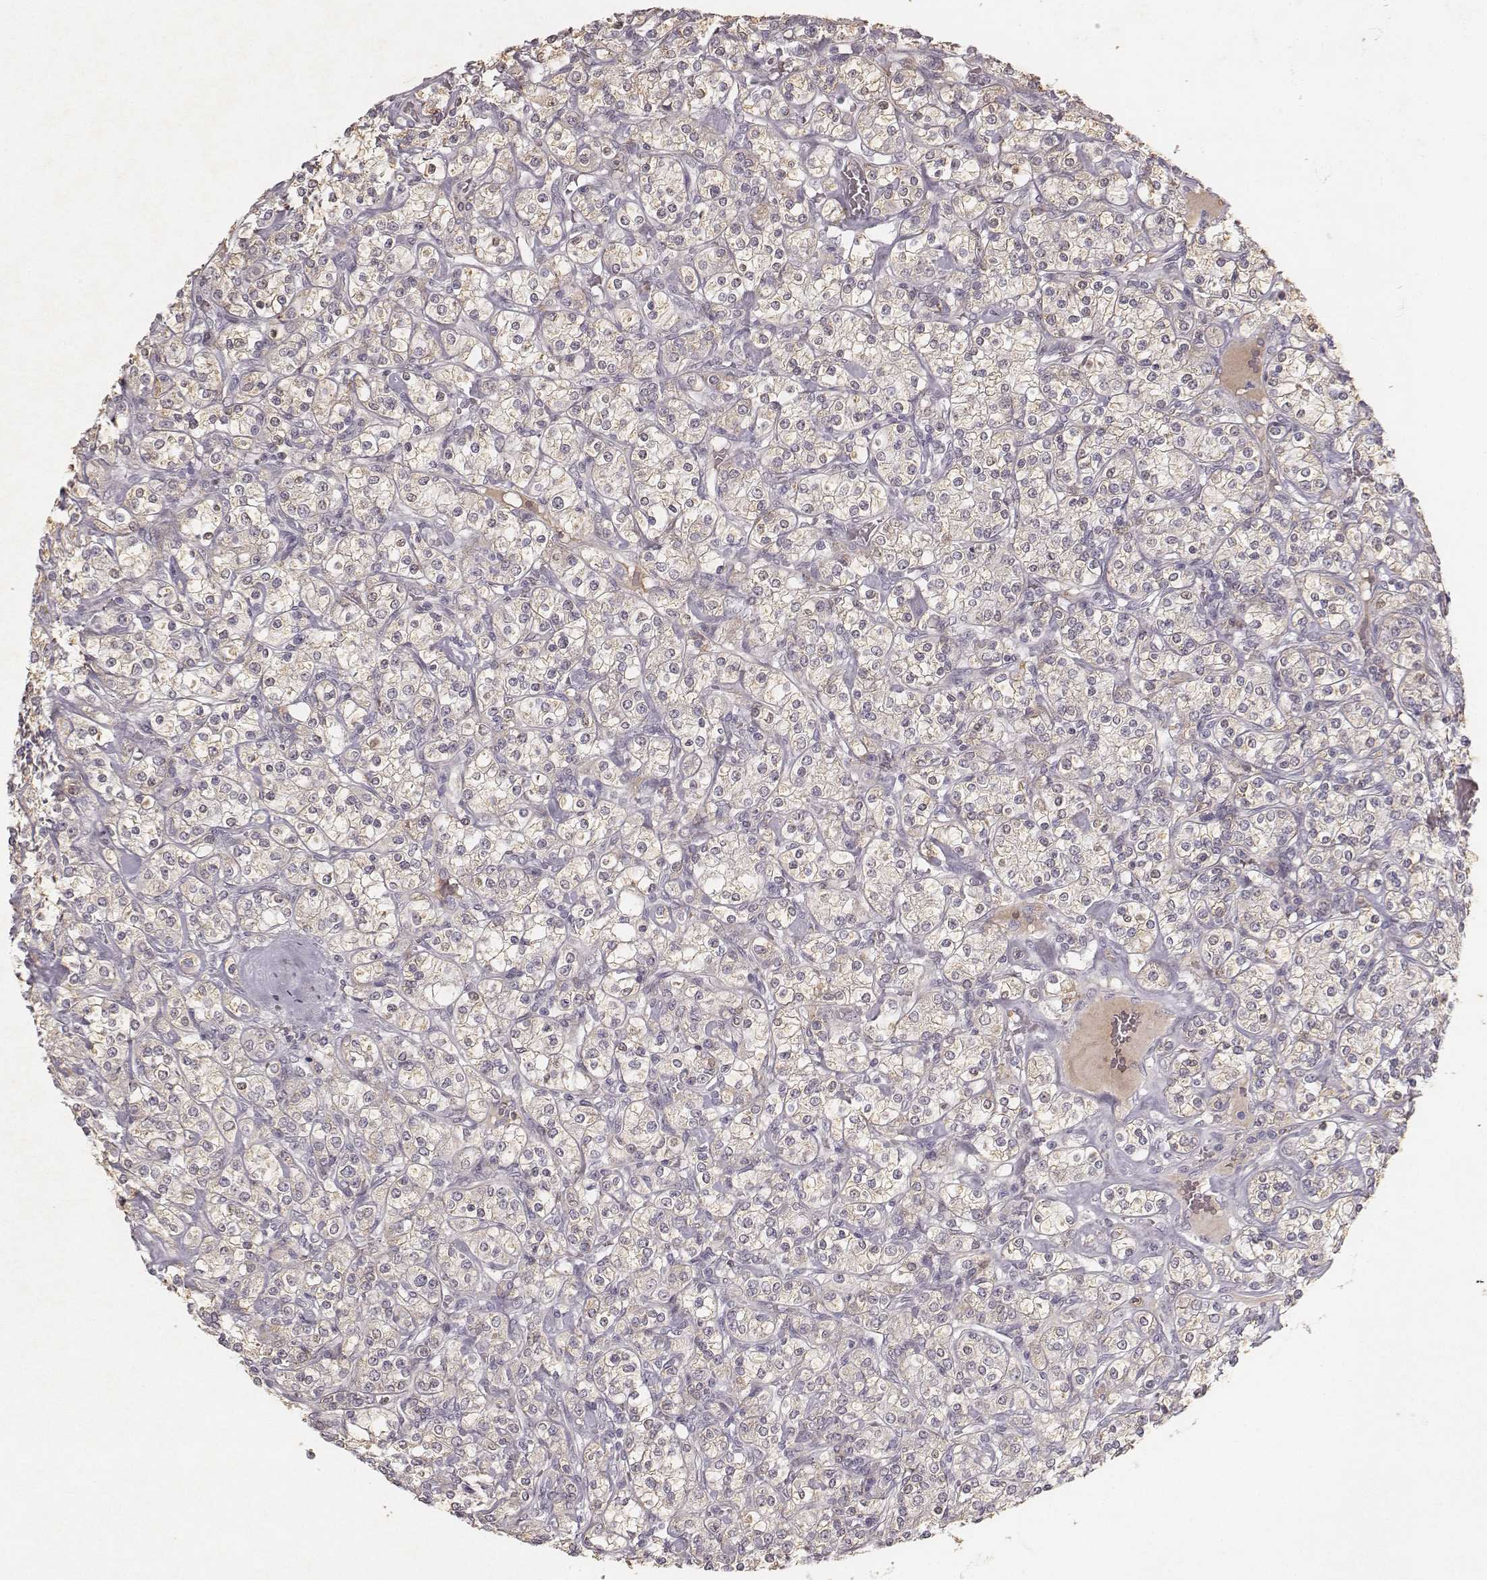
{"staining": {"intensity": "negative", "quantity": "none", "location": "none"}, "tissue": "renal cancer", "cell_type": "Tumor cells", "image_type": "cancer", "snomed": [{"axis": "morphology", "description": "Adenocarcinoma, NOS"}, {"axis": "topography", "description": "Kidney"}], "caption": "Photomicrograph shows no significant protein staining in tumor cells of renal cancer. Brightfield microscopy of immunohistochemistry (IHC) stained with DAB (3,3'-diaminobenzidine) (brown) and hematoxylin (blue), captured at high magnification.", "gene": "MADCAM1", "patient": {"sex": "male", "age": 77}}